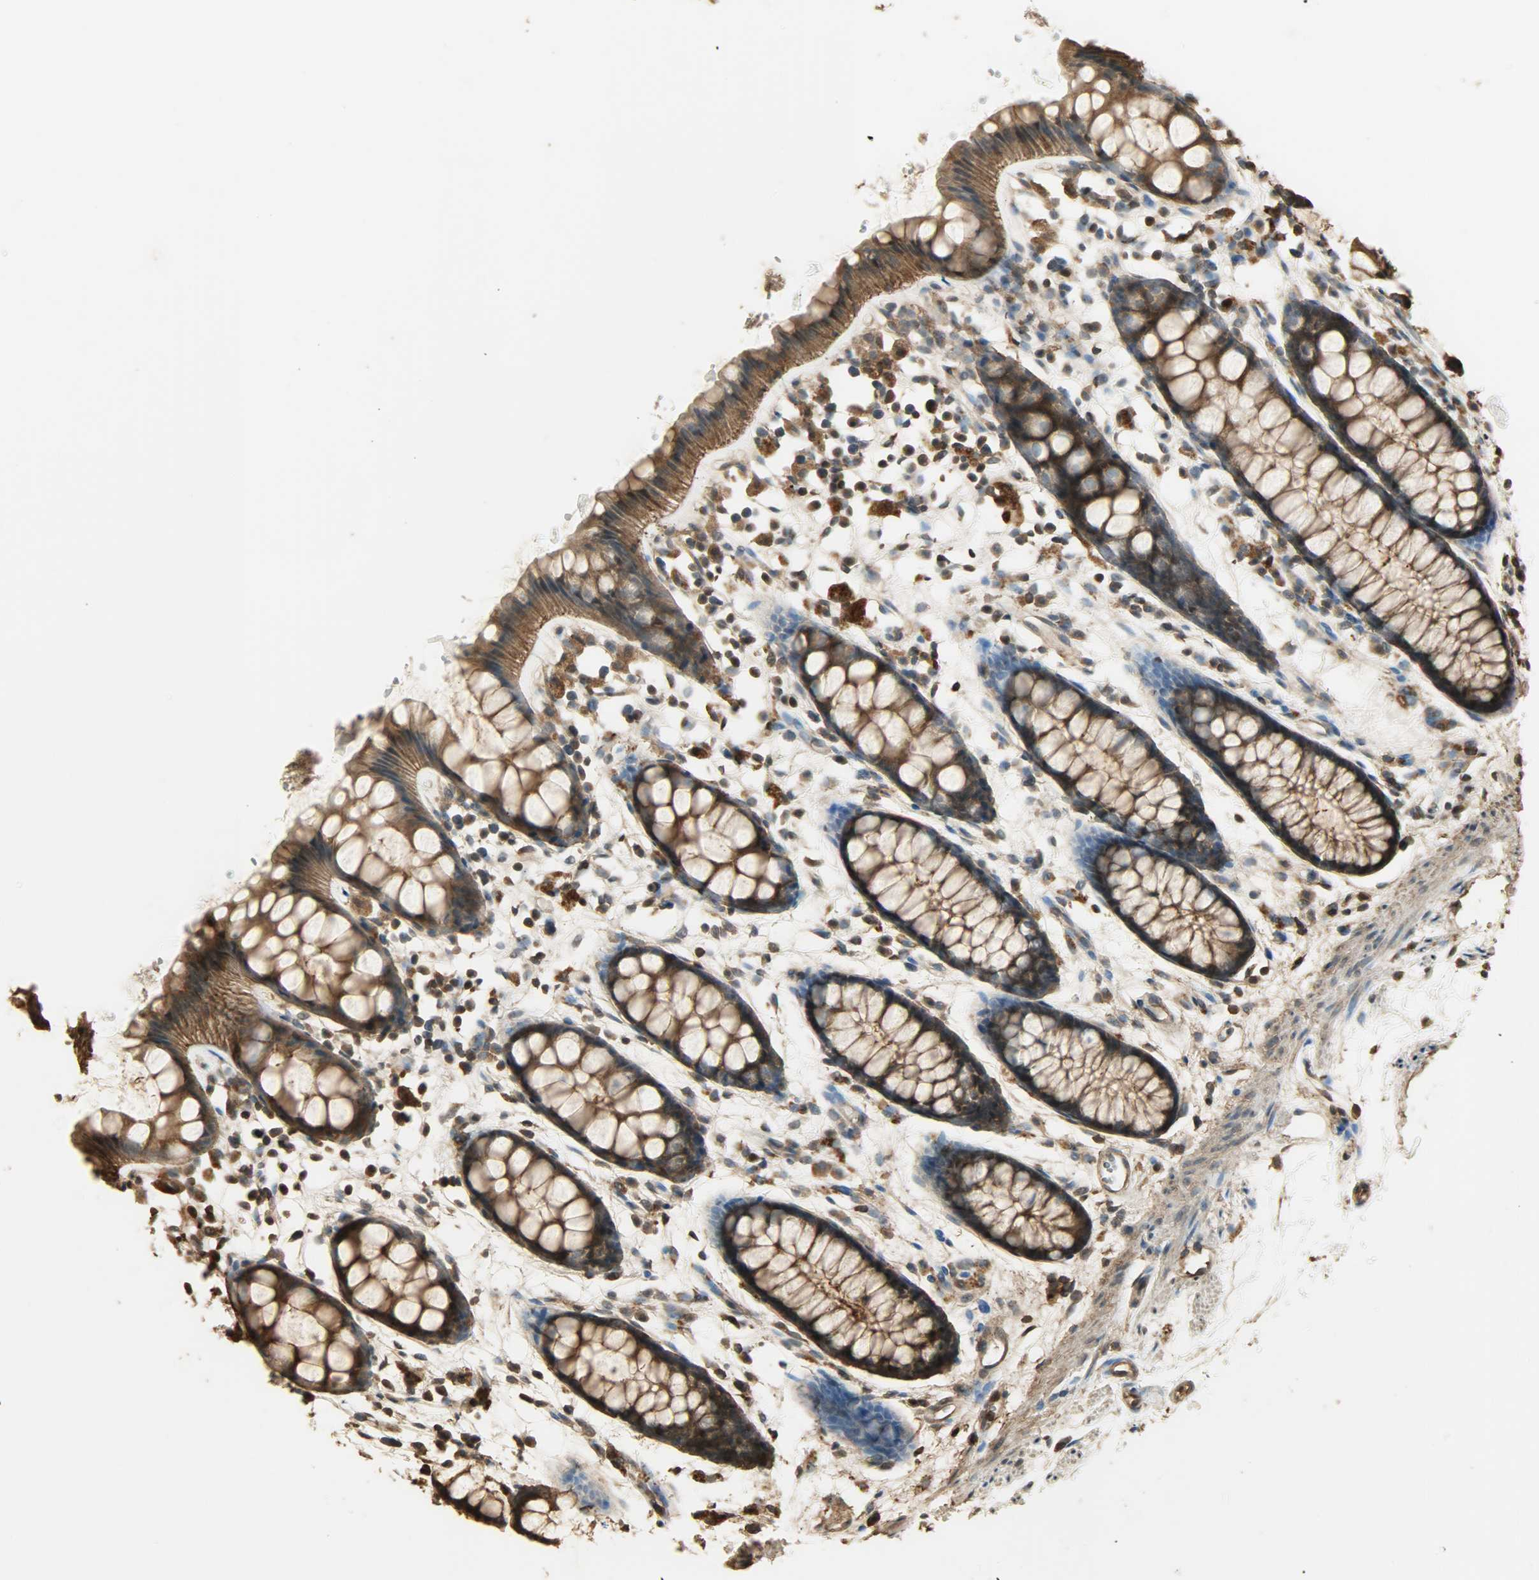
{"staining": {"intensity": "strong", "quantity": ">75%", "location": "cytoplasmic/membranous"}, "tissue": "rectum", "cell_type": "Glandular cells", "image_type": "normal", "snomed": [{"axis": "morphology", "description": "Normal tissue, NOS"}, {"axis": "topography", "description": "Rectum"}], "caption": "Benign rectum demonstrates strong cytoplasmic/membranous staining in approximately >75% of glandular cells The staining was performed using DAB (3,3'-diaminobenzidine) to visualize the protein expression in brown, while the nuclei were stained in blue with hematoxylin (Magnification: 20x)..", "gene": "YWHAZ", "patient": {"sex": "female", "age": 66}}